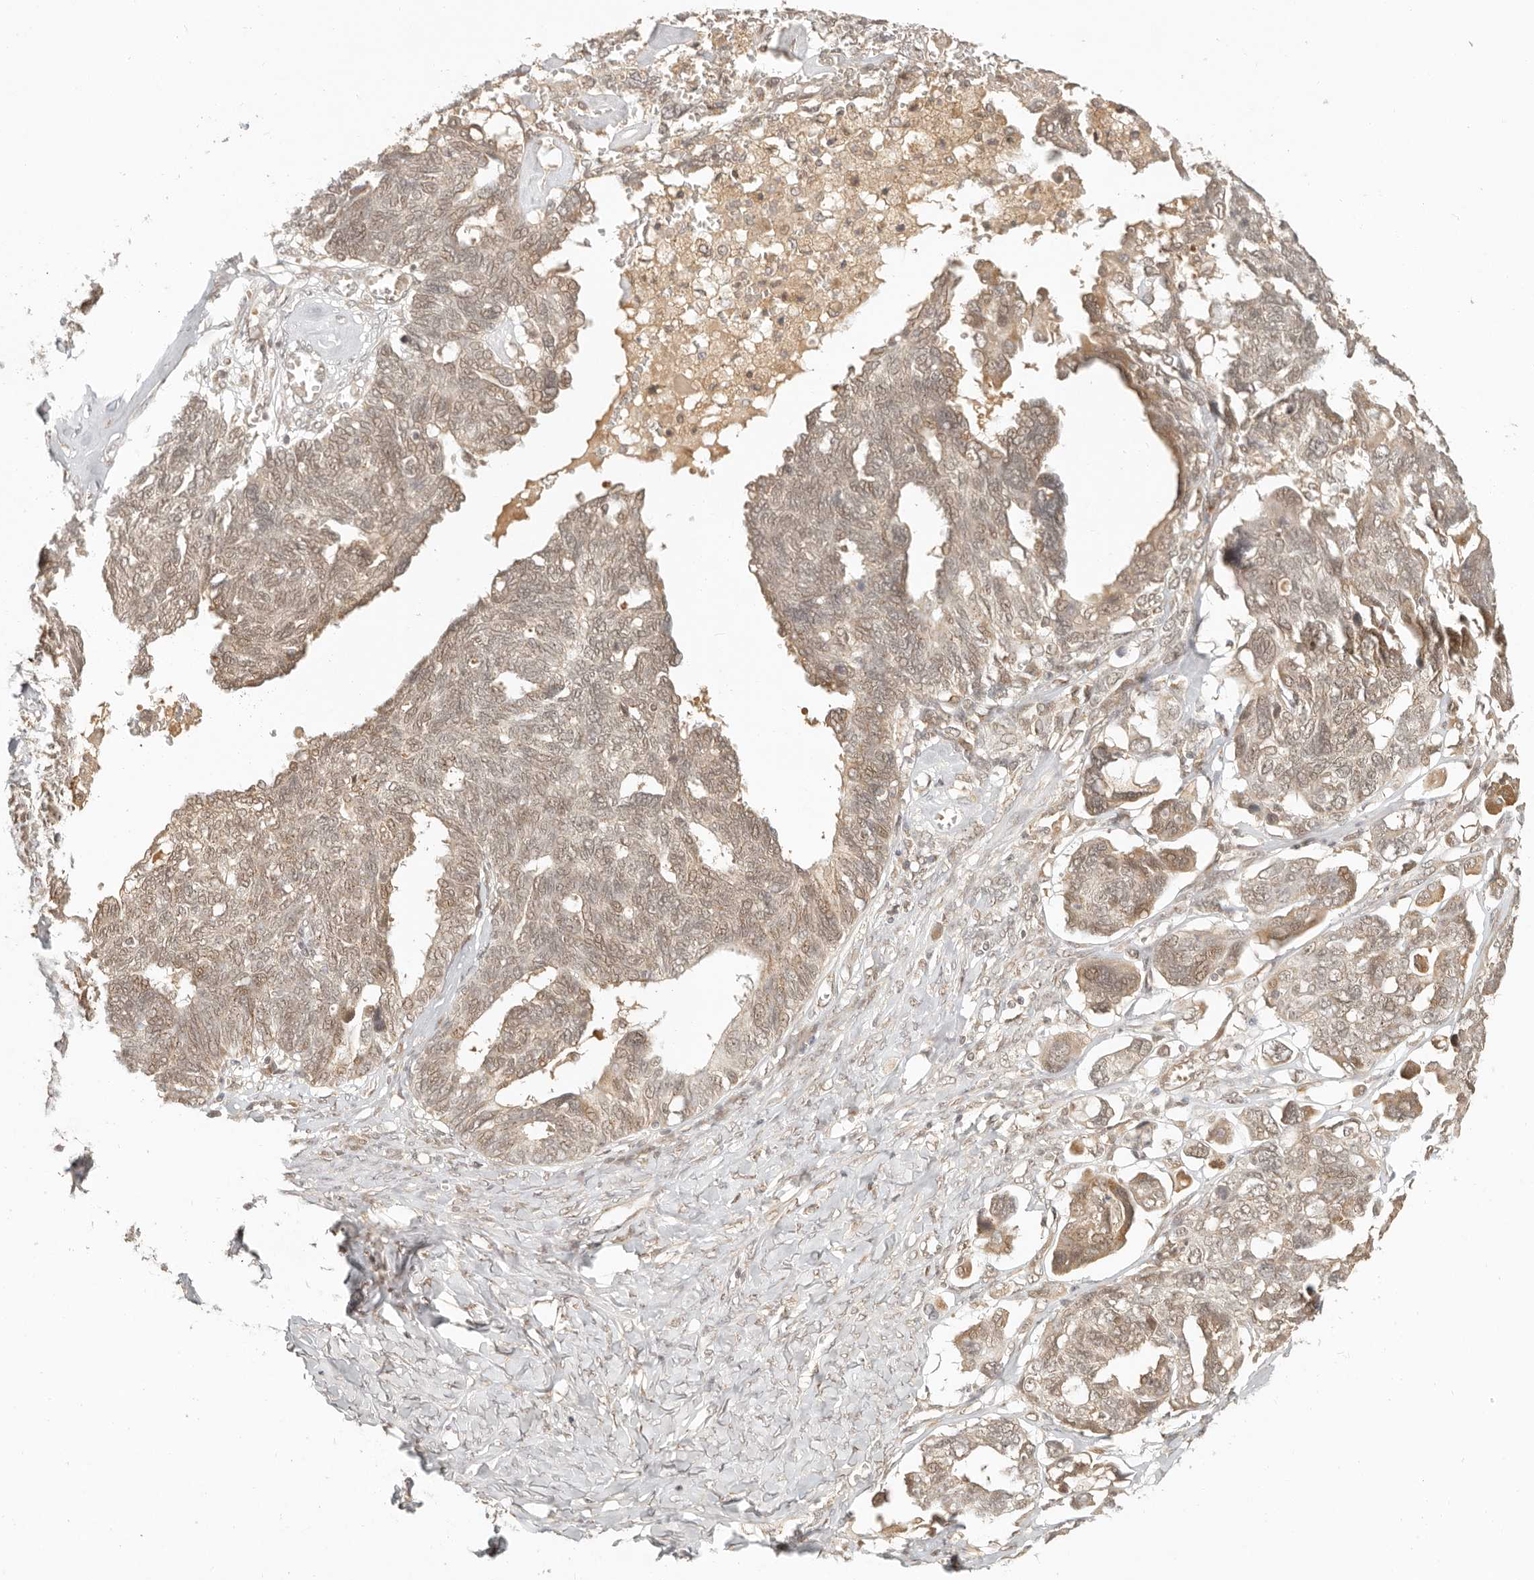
{"staining": {"intensity": "moderate", "quantity": "25%-75%", "location": "cytoplasmic/membranous,nuclear"}, "tissue": "ovarian cancer", "cell_type": "Tumor cells", "image_type": "cancer", "snomed": [{"axis": "morphology", "description": "Cystadenocarcinoma, serous, NOS"}, {"axis": "topography", "description": "Ovary"}], "caption": "DAB immunohistochemical staining of ovarian cancer (serous cystadenocarcinoma) reveals moderate cytoplasmic/membranous and nuclear protein positivity in about 25%-75% of tumor cells.", "gene": "INTS11", "patient": {"sex": "female", "age": 79}}